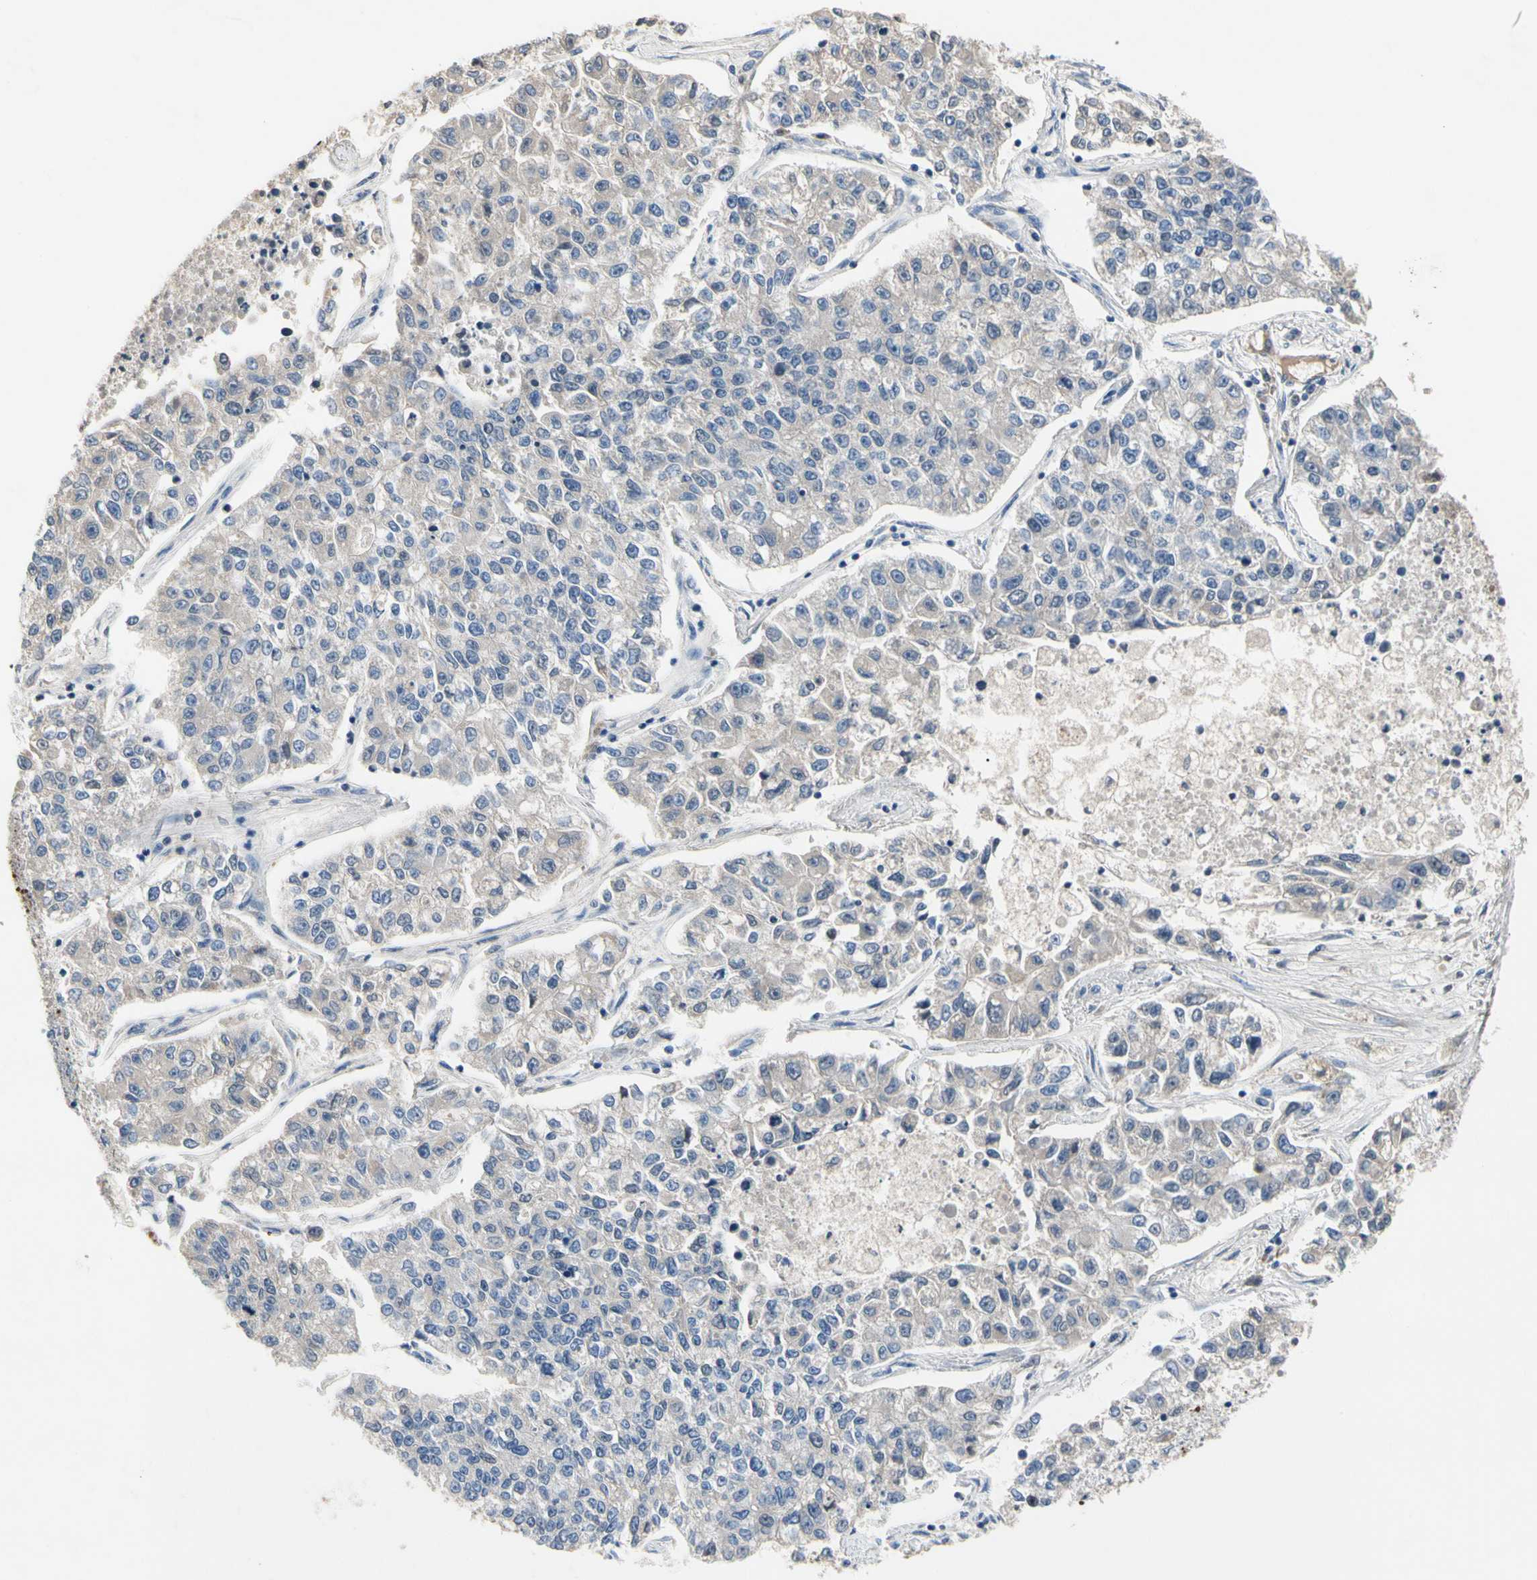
{"staining": {"intensity": "negative", "quantity": "none", "location": "none"}, "tissue": "lung cancer", "cell_type": "Tumor cells", "image_type": "cancer", "snomed": [{"axis": "morphology", "description": "Adenocarcinoma, NOS"}, {"axis": "topography", "description": "Lung"}], "caption": "The immunohistochemistry (IHC) histopathology image has no significant expression in tumor cells of lung adenocarcinoma tissue.", "gene": "ECRG4", "patient": {"sex": "male", "age": 49}}